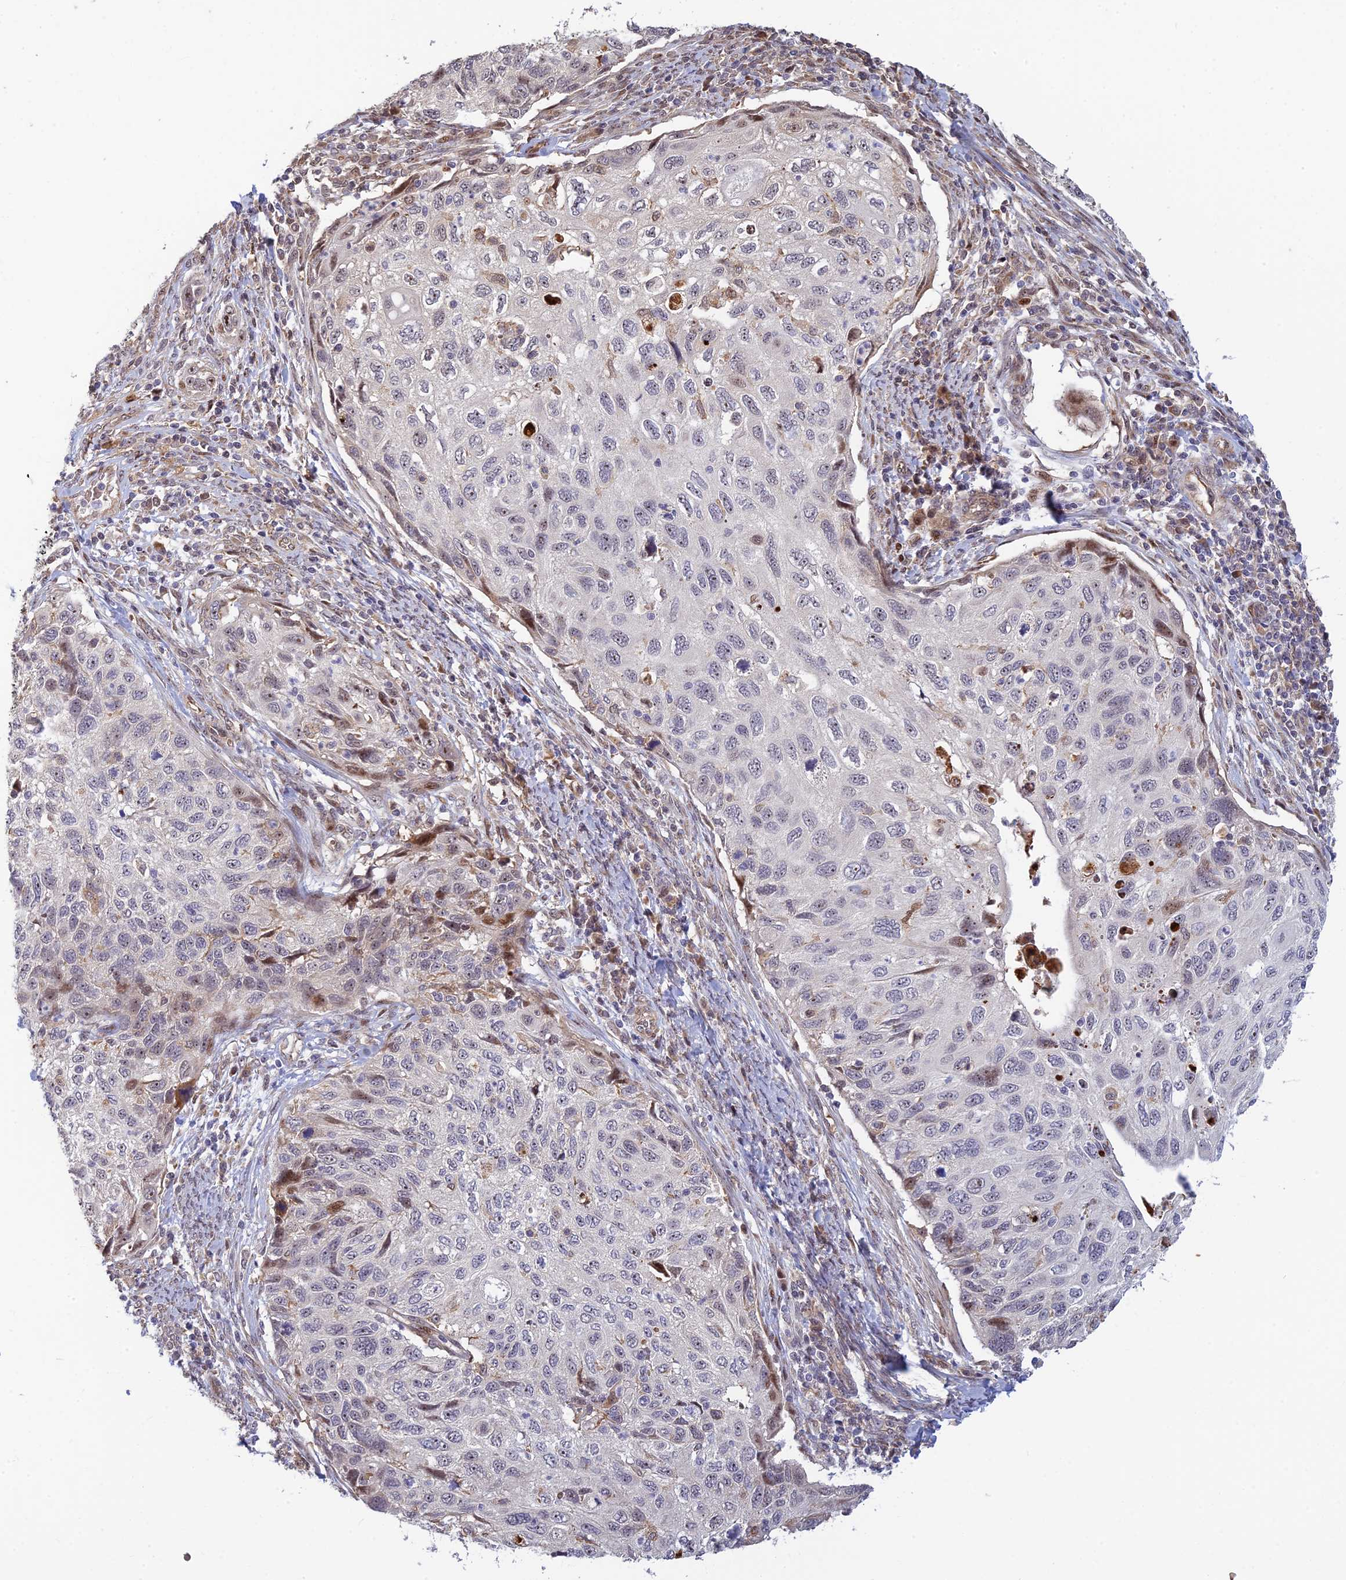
{"staining": {"intensity": "negative", "quantity": "none", "location": "none"}, "tissue": "cervical cancer", "cell_type": "Tumor cells", "image_type": "cancer", "snomed": [{"axis": "morphology", "description": "Squamous cell carcinoma, NOS"}, {"axis": "topography", "description": "Cervix"}], "caption": "Protein analysis of cervical cancer demonstrates no significant expression in tumor cells.", "gene": "UFSP2", "patient": {"sex": "female", "age": 70}}